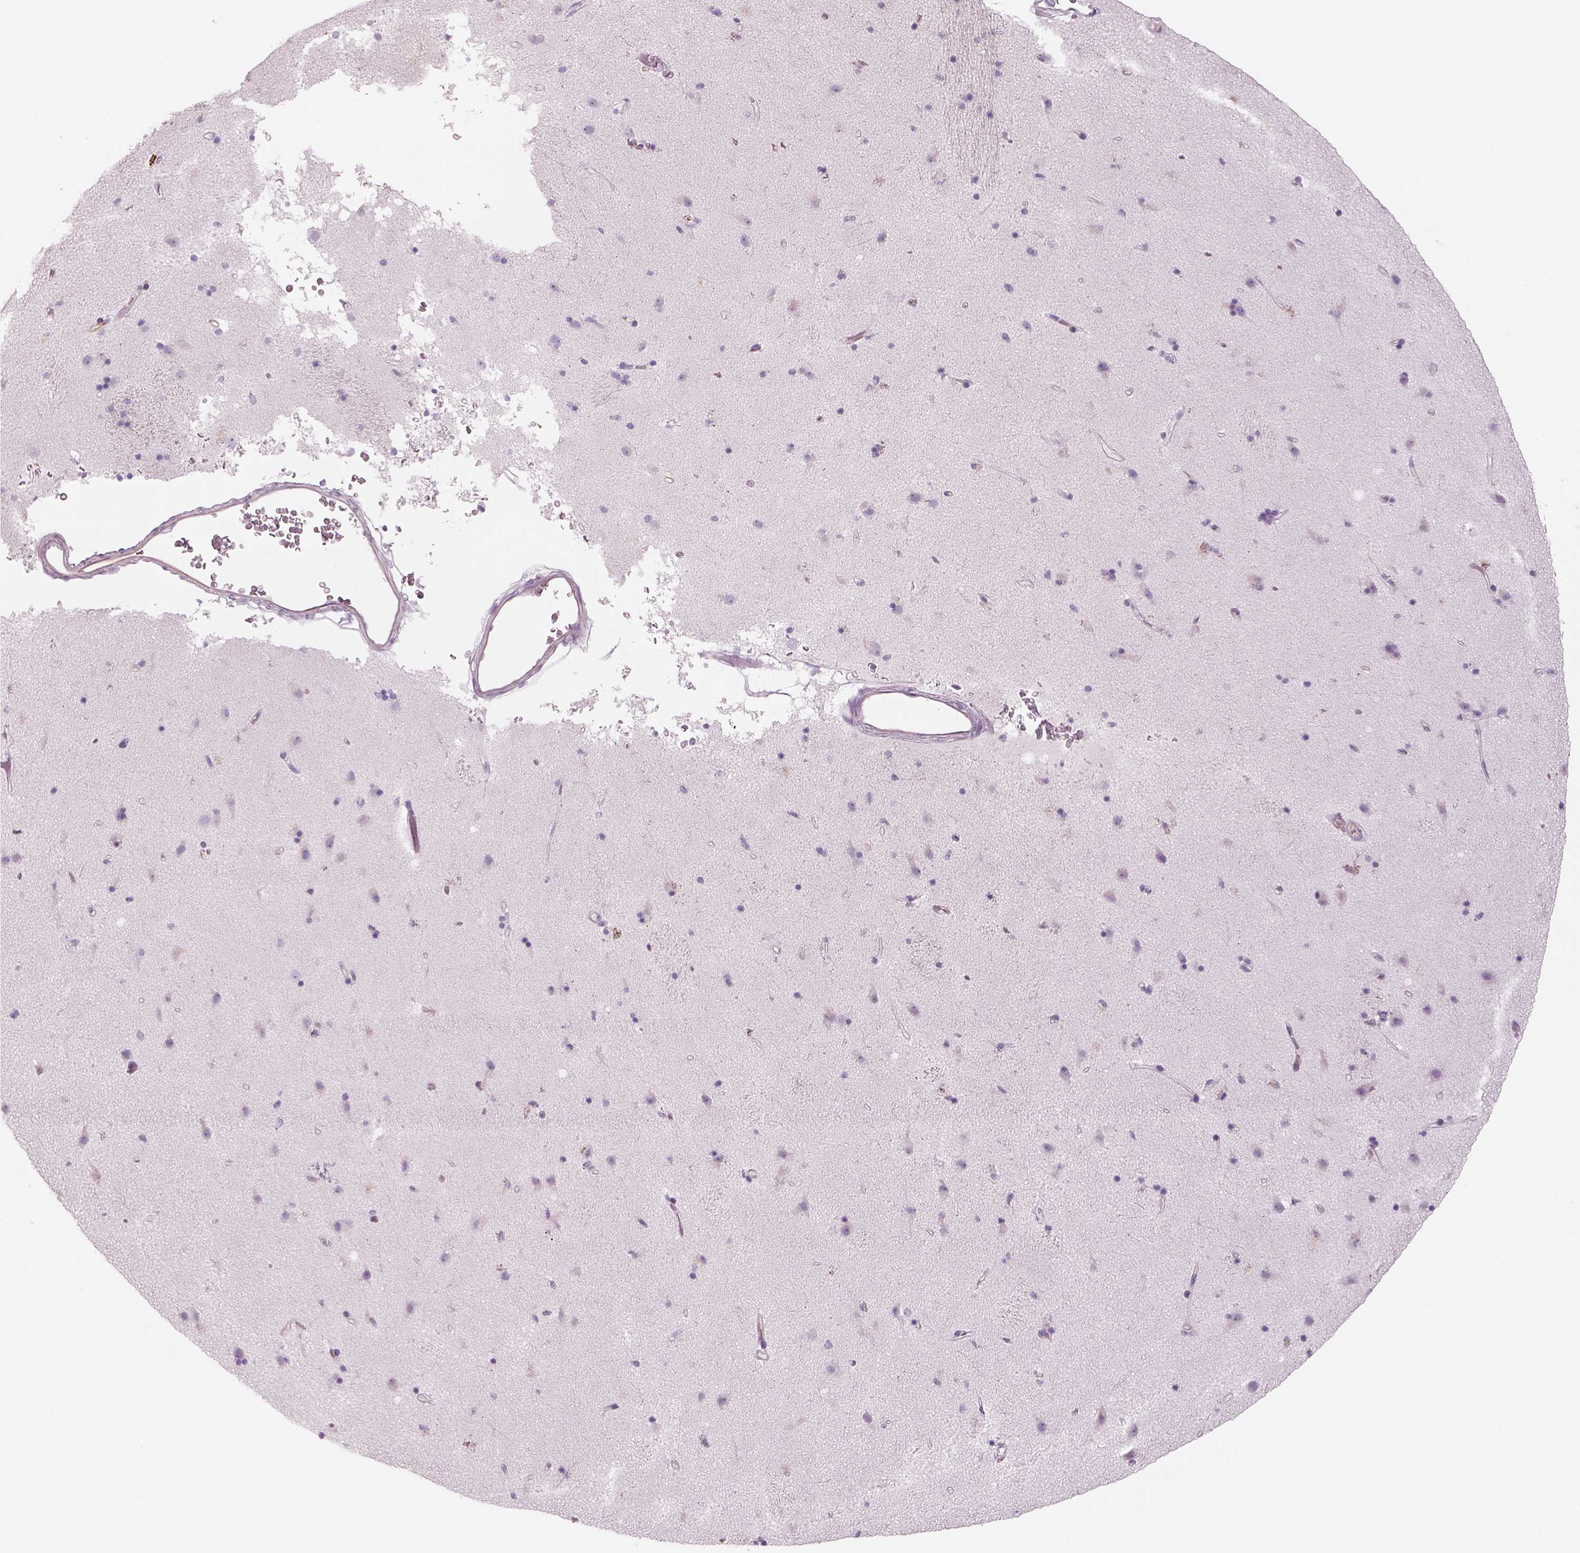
{"staining": {"intensity": "negative", "quantity": "none", "location": "none"}, "tissue": "caudate", "cell_type": "Glial cells", "image_type": "normal", "snomed": [{"axis": "morphology", "description": "Normal tissue, NOS"}, {"axis": "topography", "description": "Lateral ventricle wall"}], "caption": "Caudate was stained to show a protein in brown. There is no significant positivity in glial cells. (Brightfield microscopy of DAB (3,3'-diaminobenzidine) immunohistochemistry (IHC) at high magnification).", "gene": "SLC1A7", "patient": {"sex": "female", "age": 71}}